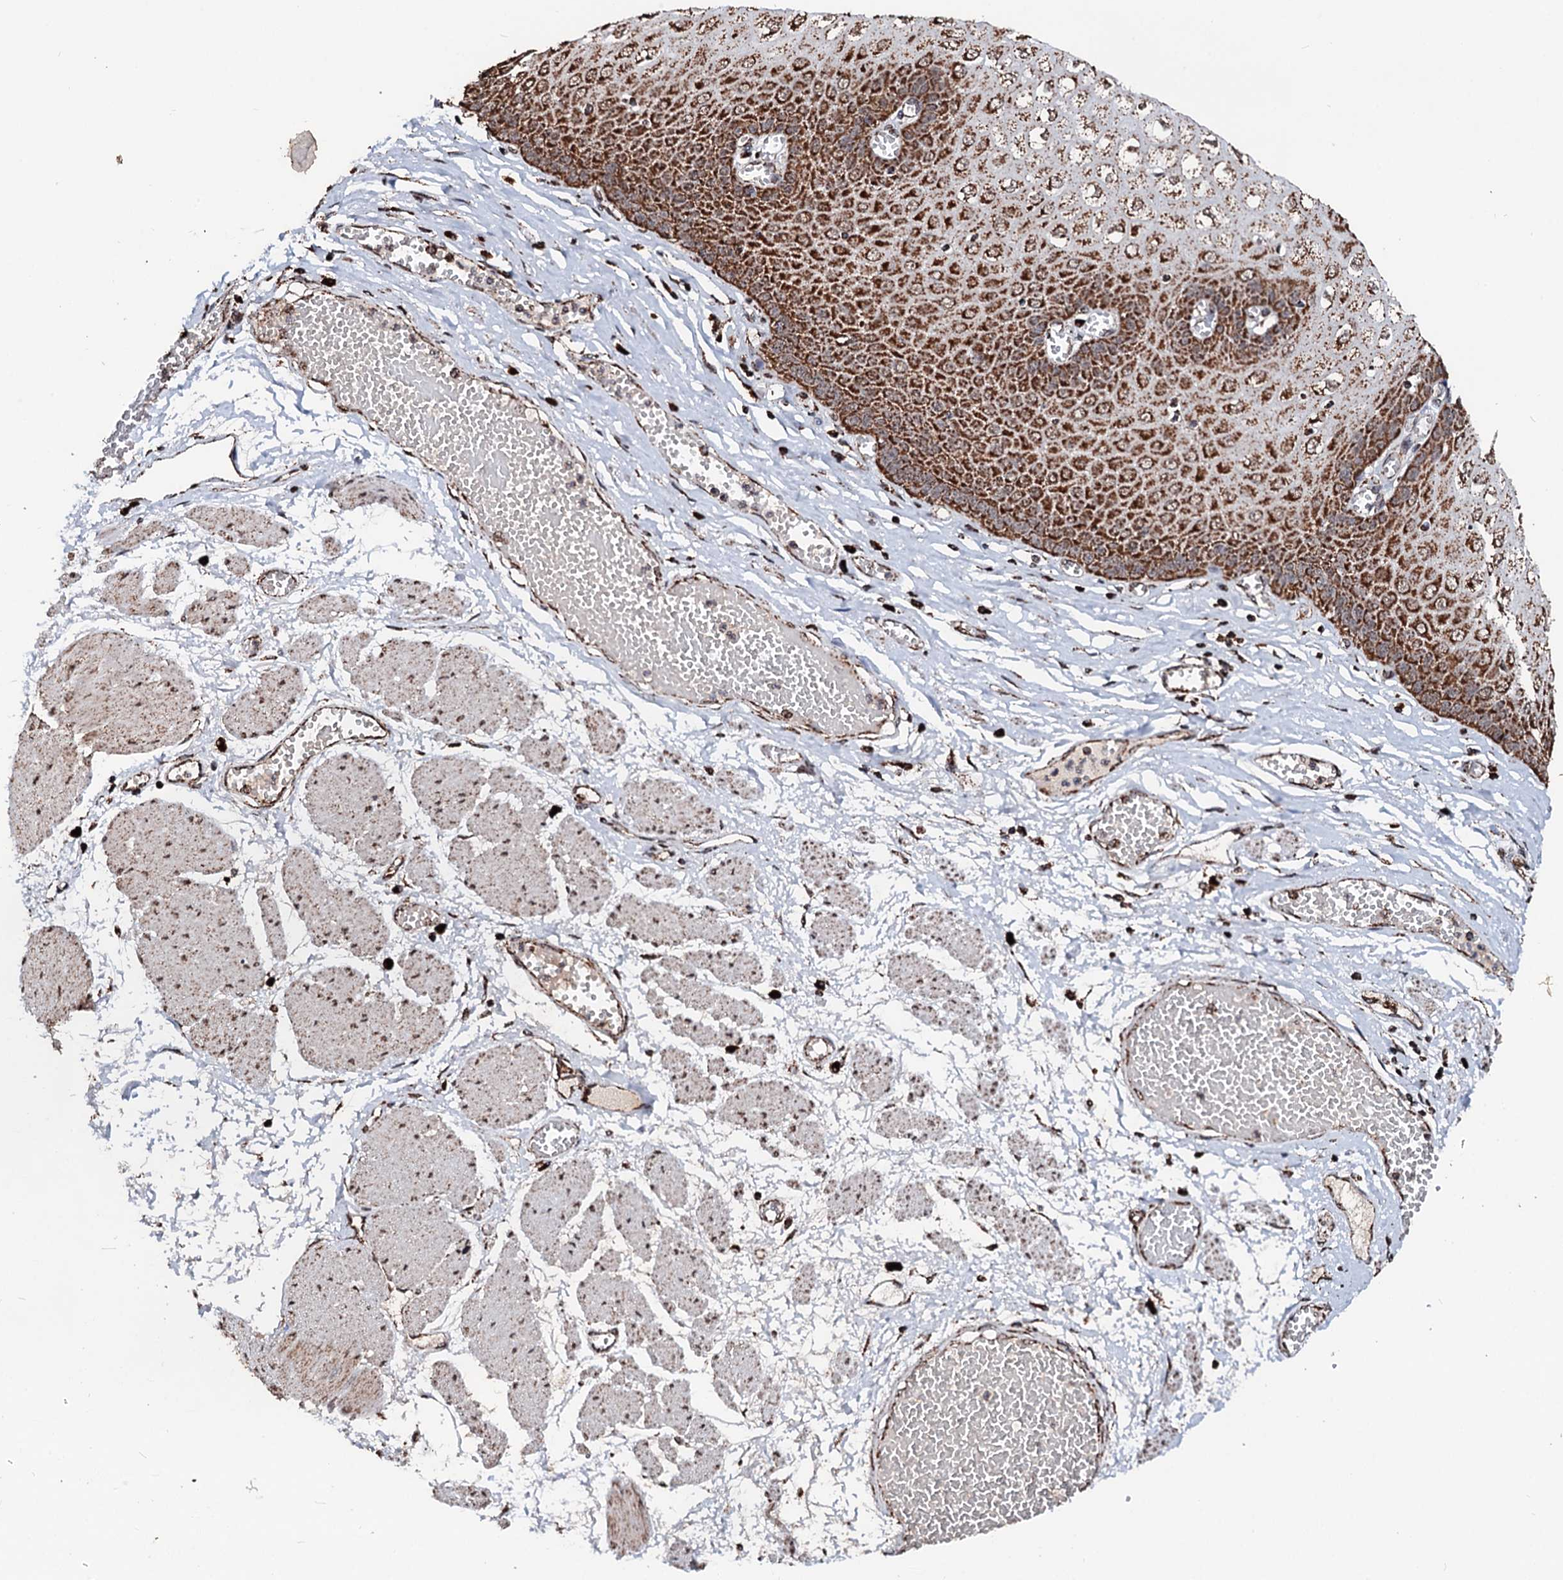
{"staining": {"intensity": "strong", "quantity": ">75%", "location": "cytoplasmic/membranous"}, "tissue": "esophagus", "cell_type": "Squamous epithelial cells", "image_type": "normal", "snomed": [{"axis": "morphology", "description": "Normal tissue, NOS"}, {"axis": "topography", "description": "Esophagus"}], "caption": "A high-resolution image shows IHC staining of normal esophagus, which exhibits strong cytoplasmic/membranous expression in about >75% of squamous epithelial cells. (brown staining indicates protein expression, while blue staining denotes nuclei).", "gene": "SECISBP2L", "patient": {"sex": "male", "age": 60}}